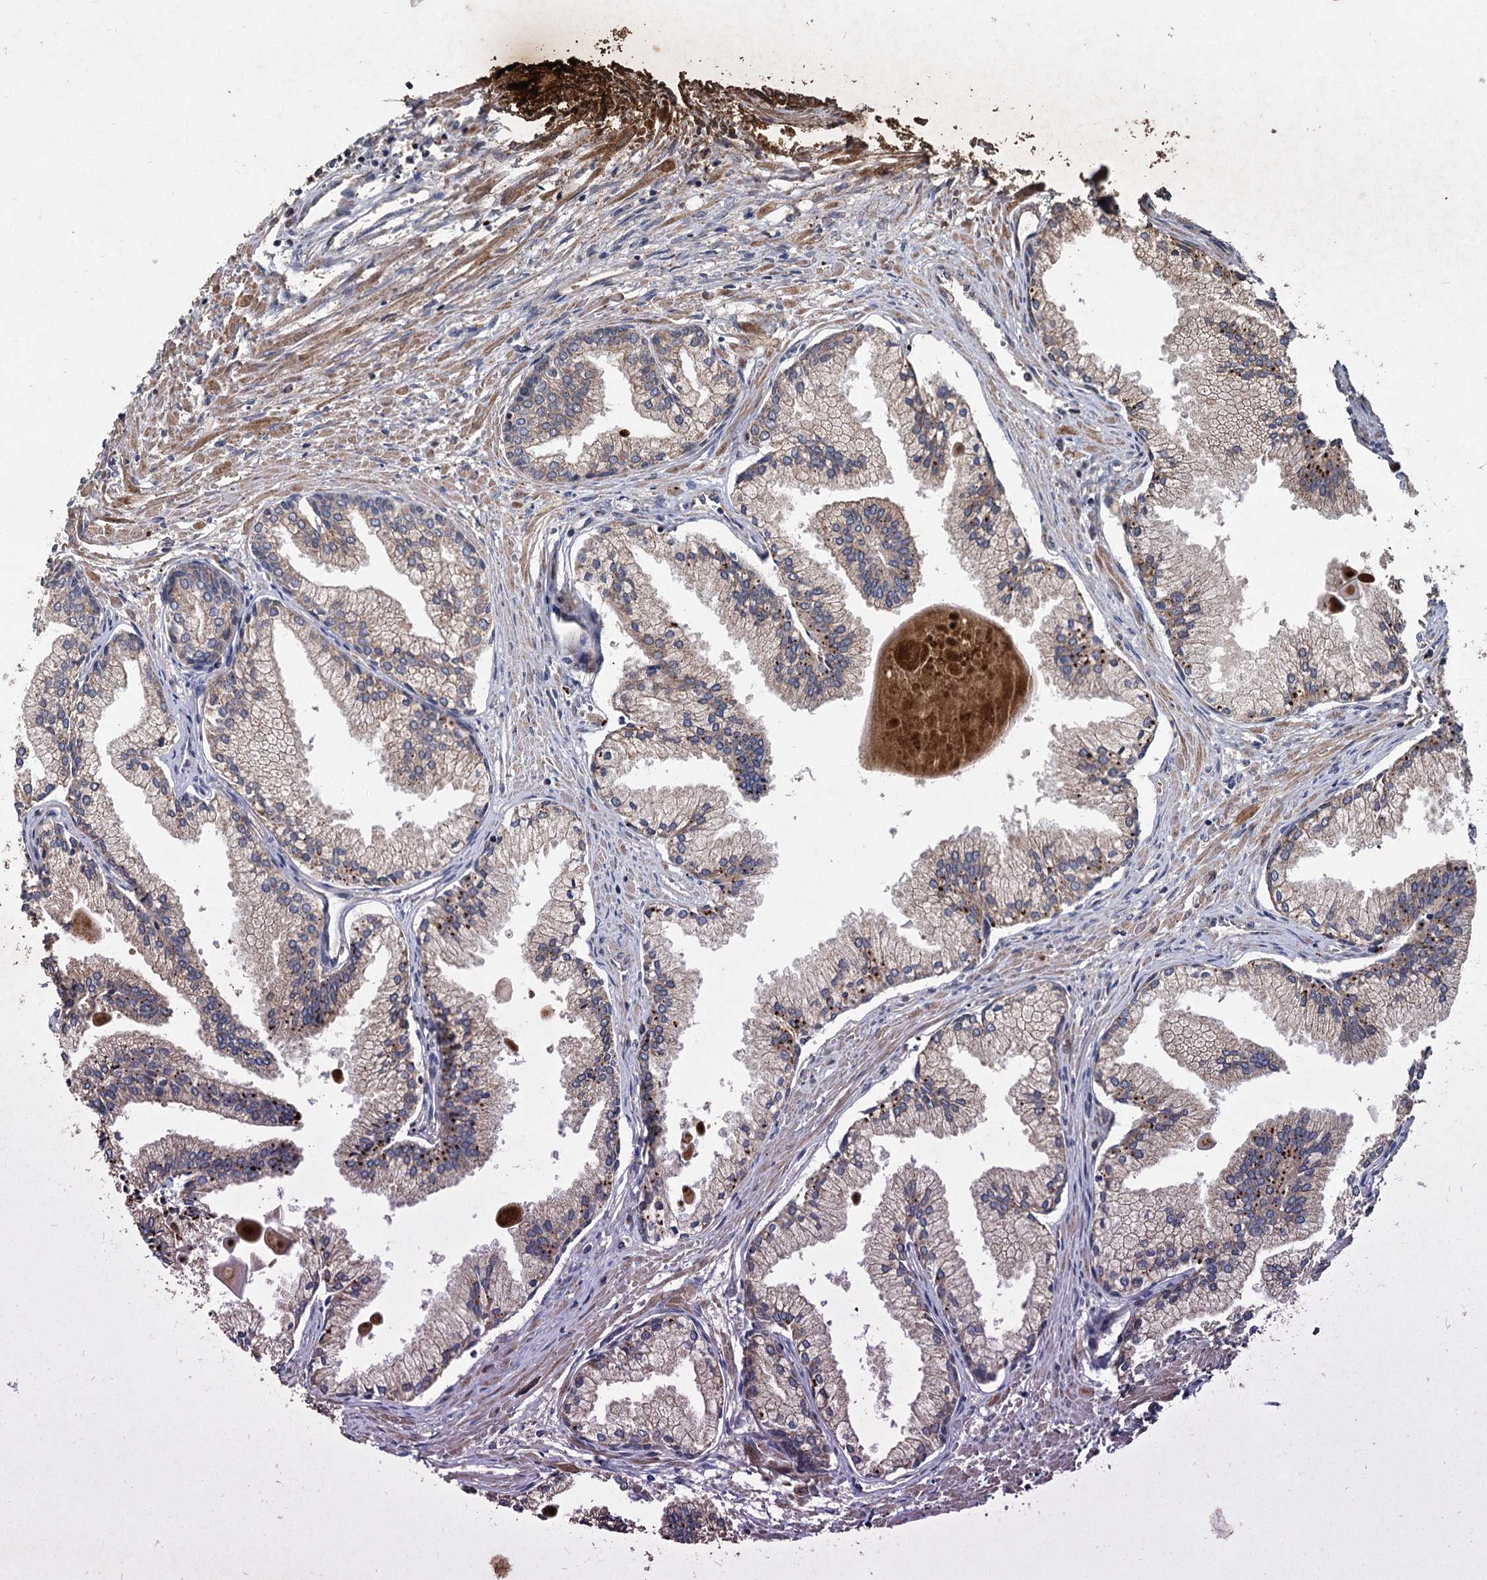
{"staining": {"intensity": "weak", "quantity": "25%-75%", "location": "cytoplasmic/membranous"}, "tissue": "prostate cancer", "cell_type": "Tumor cells", "image_type": "cancer", "snomed": [{"axis": "morphology", "description": "Adenocarcinoma, High grade"}, {"axis": "topography", "description": "Prostate"}], "caption": "Prostate high-grade adenocarcinoma was stained to show a protein in brown. There is low levels of weak cytoplasmic/membranous staining in about 25%-75% of tumor cells. The protein is stained brown, and the nuclei are stained in blue (DAB IHC with brightfield microscopy, high magnification).", "gene": "BCL2L2", "patient": {"sex": "male", "age": 68}}